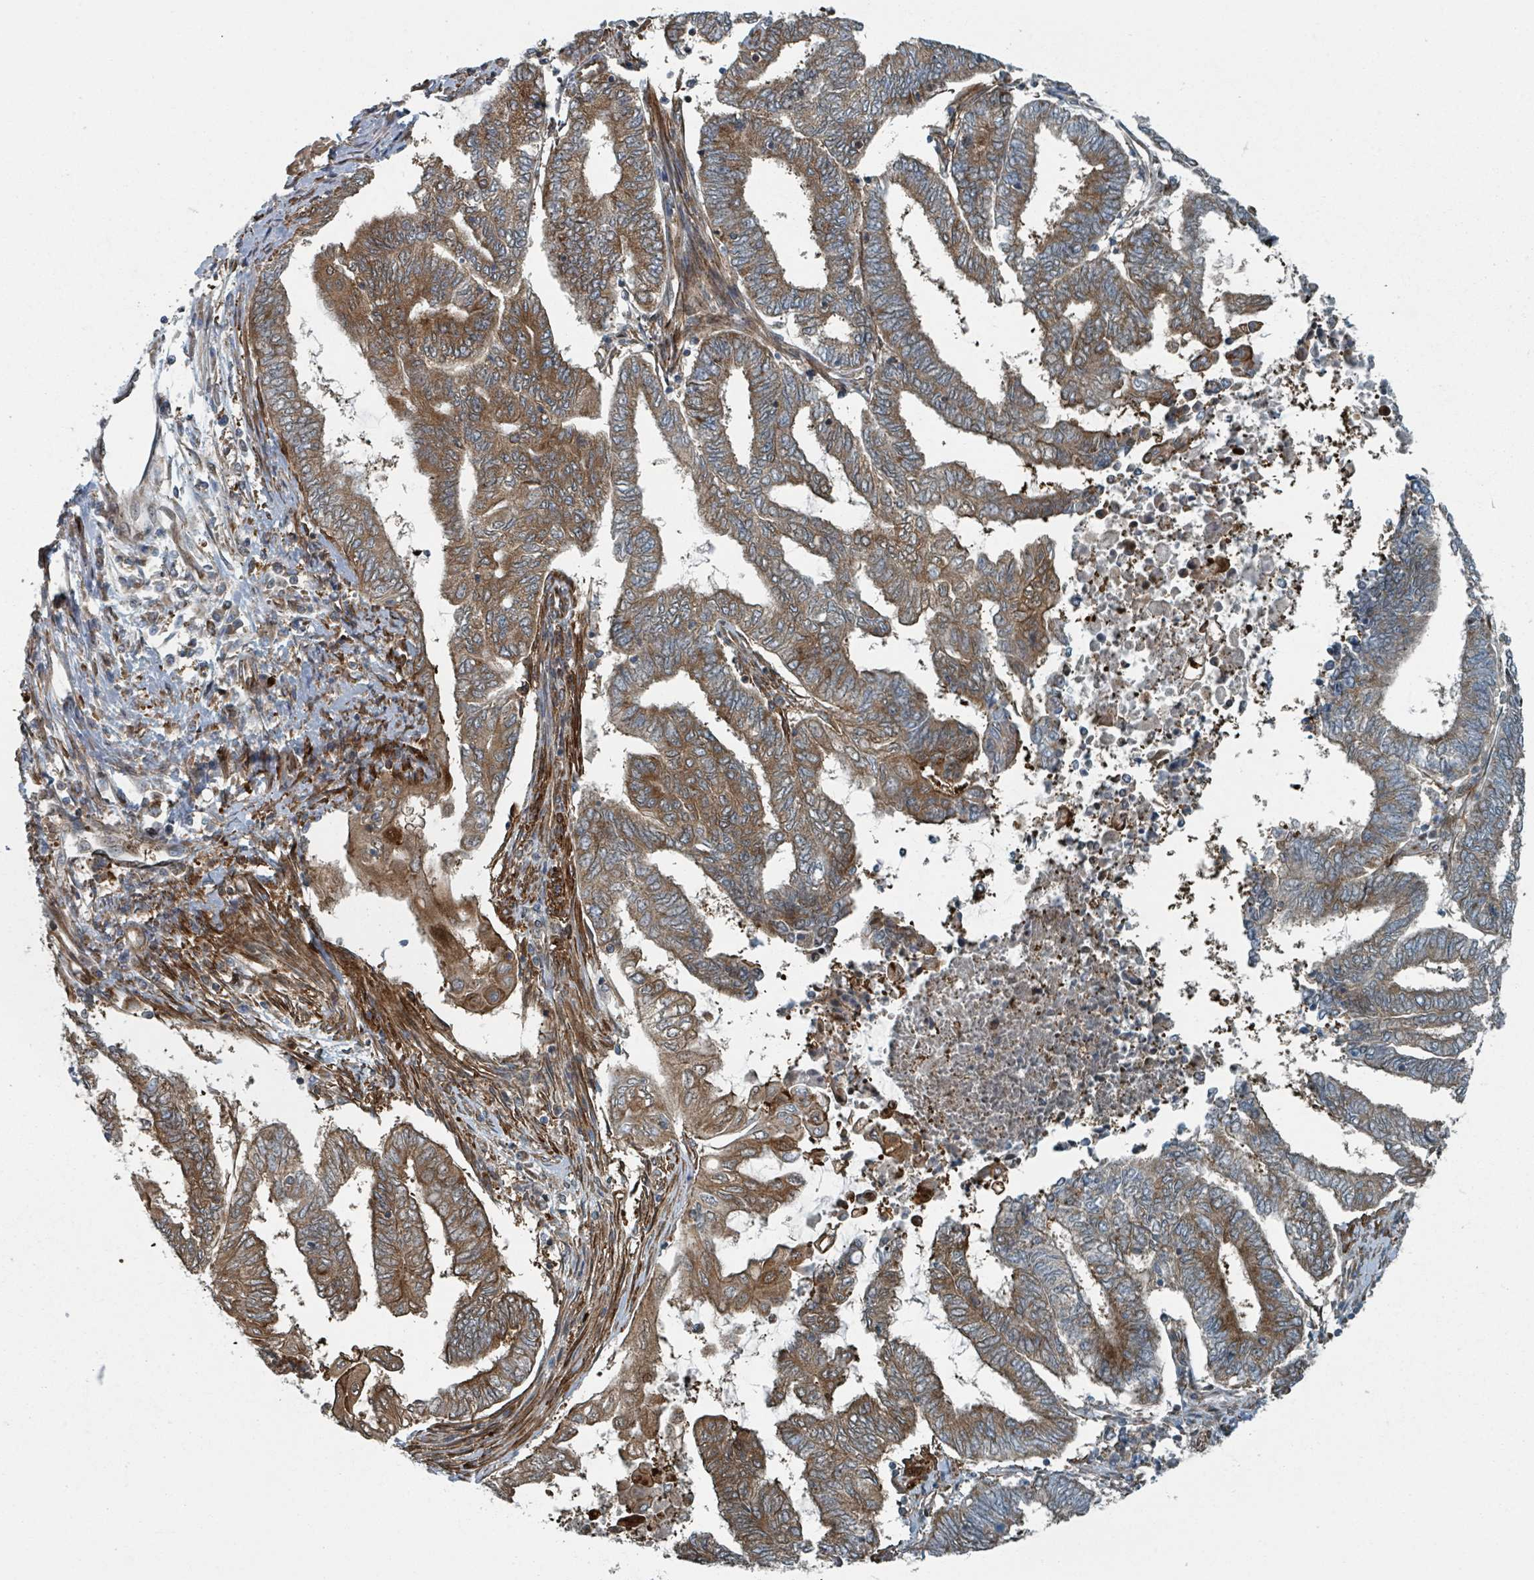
{"staining": {"intensity": "moderate", "quantity": ">75%", "location": "cytoplasmic/membranous"}, "tissue": "endometrial cancer", "cell_type": "Tumor cells", "image_type": "cancer", "snomed": [{"axis": "morphology", "description": "Adenocarcinoma, NOS"}, {"axis": "topography", "description": "Uterus"}, {"axis": "topography", "description": "Endometrium"}], "caption": "Immunohistochemistry (IHC) of endometrial cancer (adenocarcinoma) reveals medium levels of moderate cytoplasmic/membranous expression in about >75% of tumor cells.", "gene": "RHPN2", "patient": {"sex": "female", "age": 70}}